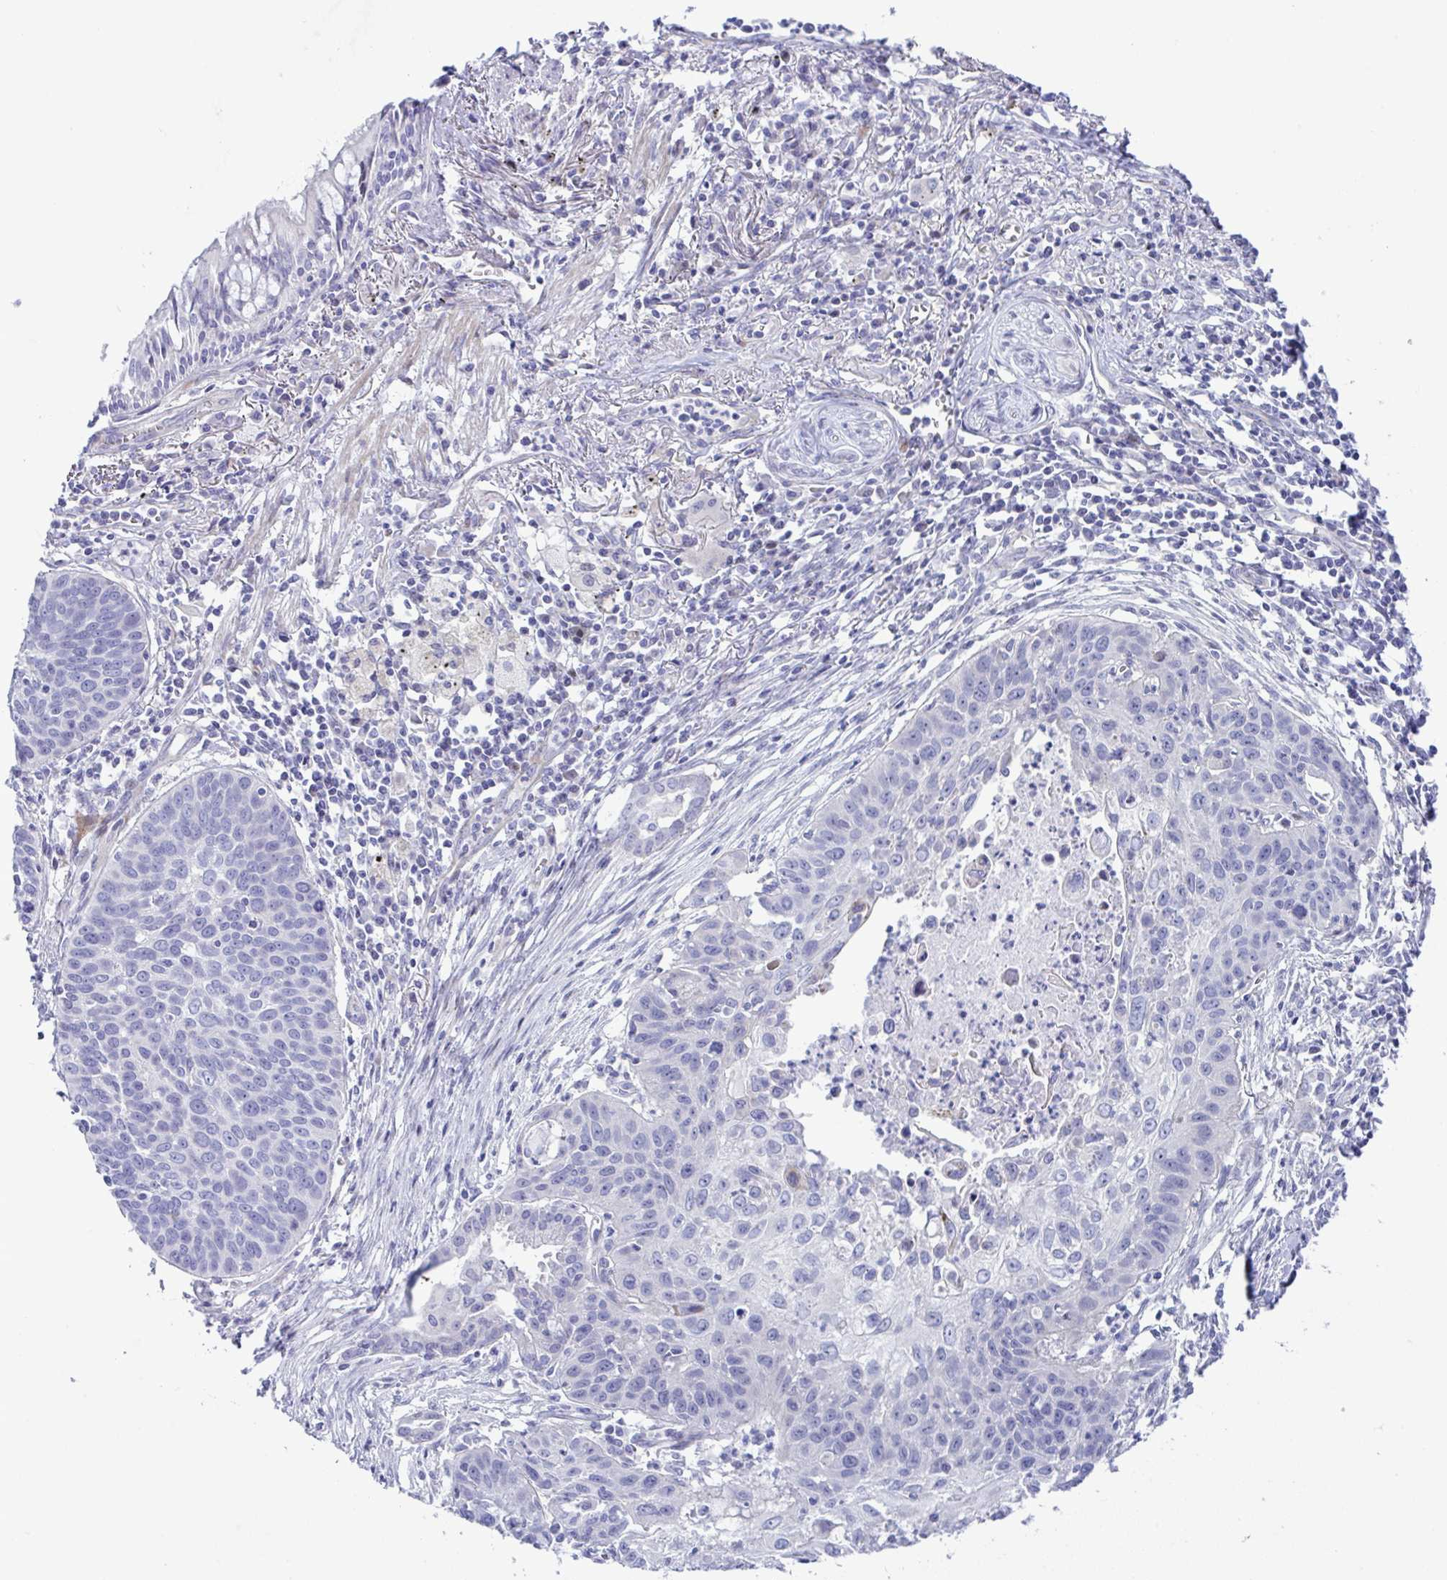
{"staining": {"intensity": "negative", "quantity": "none", "location": "none"}, "tissue": "lung cancer", "cell_type": "Tumor cells", "image_type": "cancer", "snomed": [{"axis": "morphology", "description": "Squamous cell carcinoma, NOS"}, {"axis": "topography", "description": "Lung"}], "caption": "Immunohistochemical staining of lung squamous cell carcinoma displays no significant expression in tumor cells. (Brightfield microscopy of DAB immunohistochemistry at high magnification).", "gene": "ZNF713", "patient": {"sex": "male", "age": 71}}